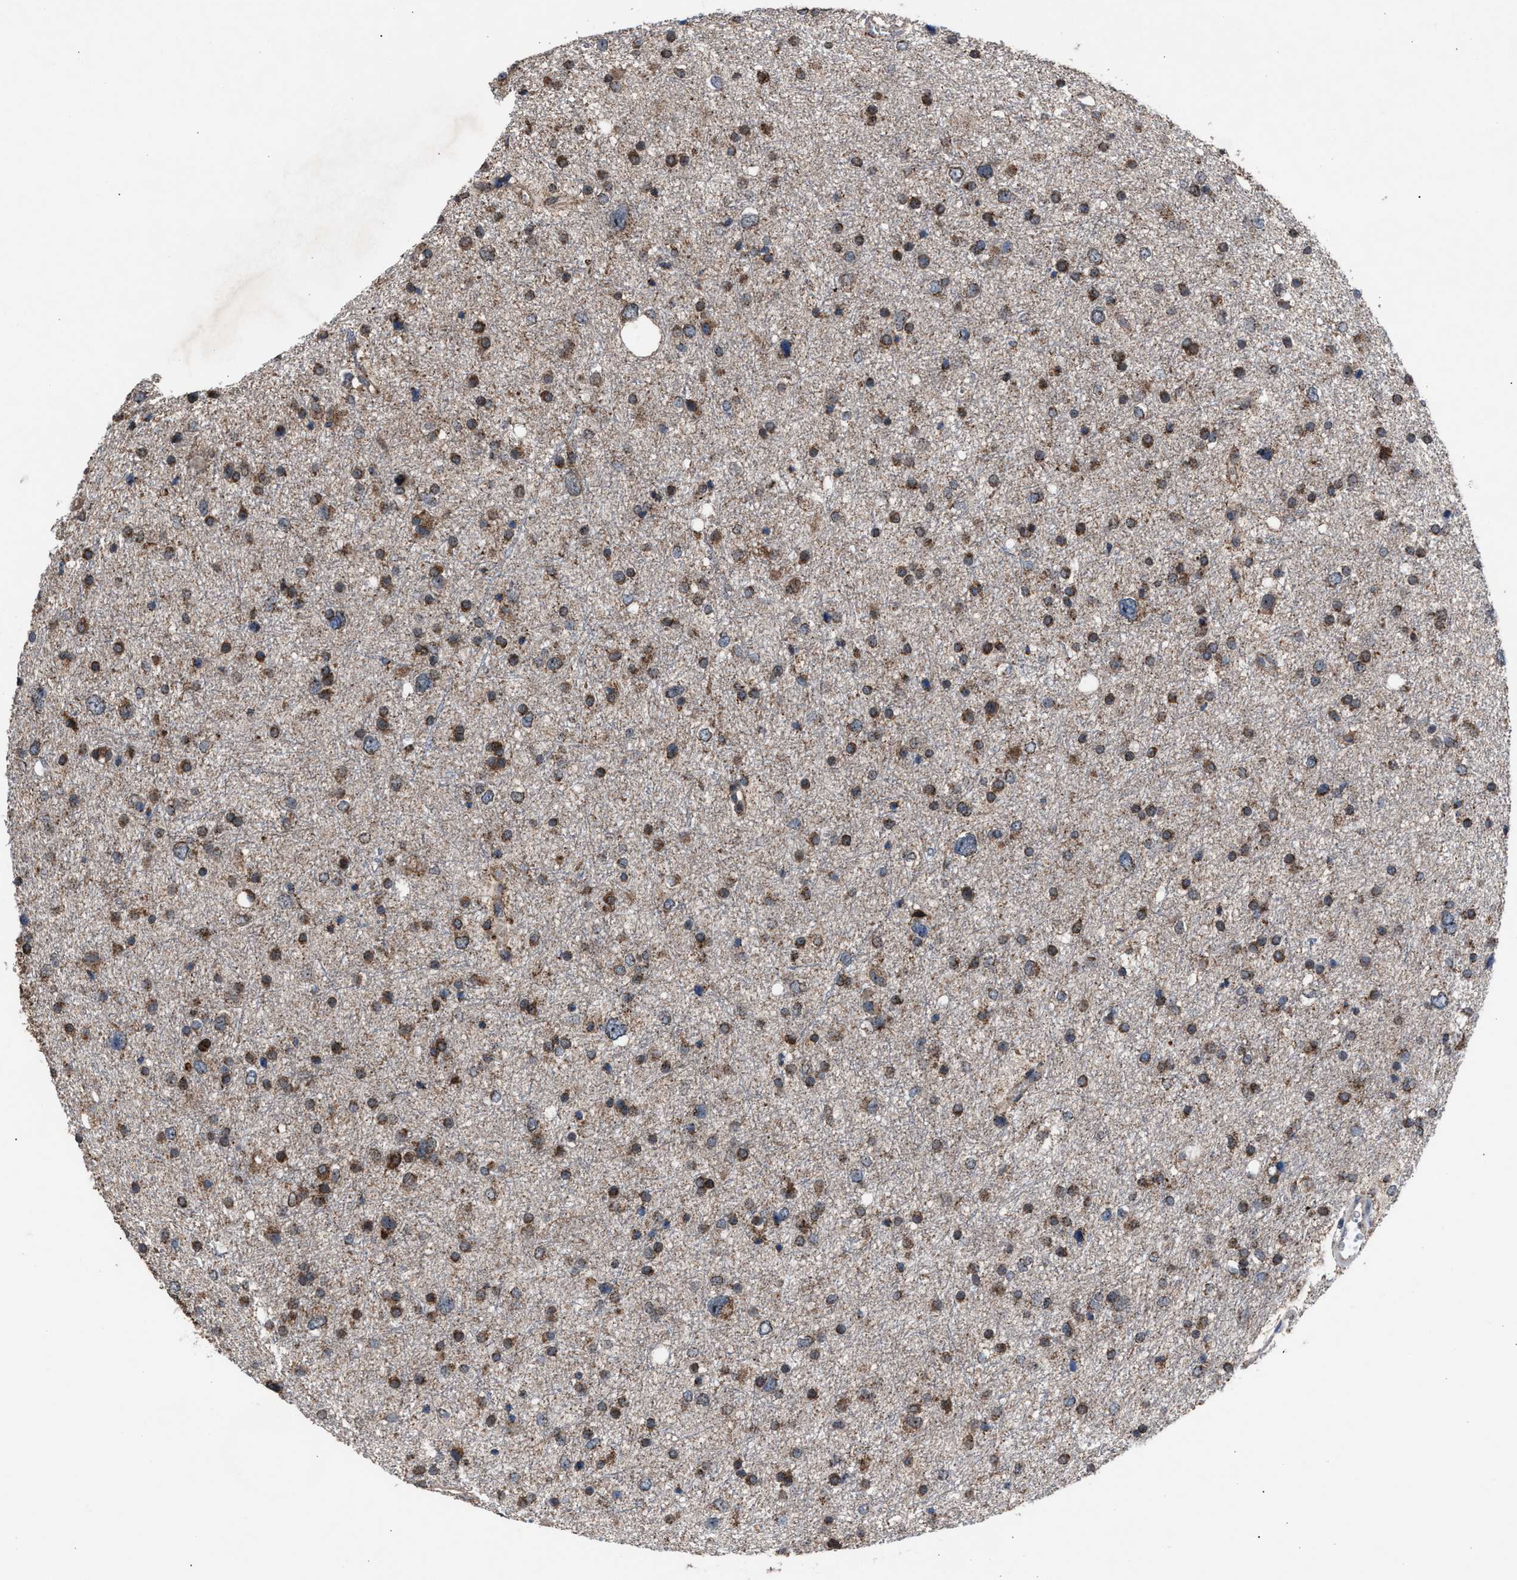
{"staining": {"intensity": "moderate", "quantity": ">75%", "location": "cytoplasmic/membranous"}, "tissue": "glioma", "cell_type": "Tumor cells", "image_type": "cancer", "snomed": [{"axis": "morphology", "description": "Glioma, malignant, Low grade"}, {"axis": "topography", "description": "Brain"}], "caption": "There is medium levels of moderate cytoplasmic/membranous expression in tumor cells of glioma, as demonstrated by immunohistochemical staining (brown color).", "gene": "HSD17B4", "patient": {"sex": "female", "age": 37}}